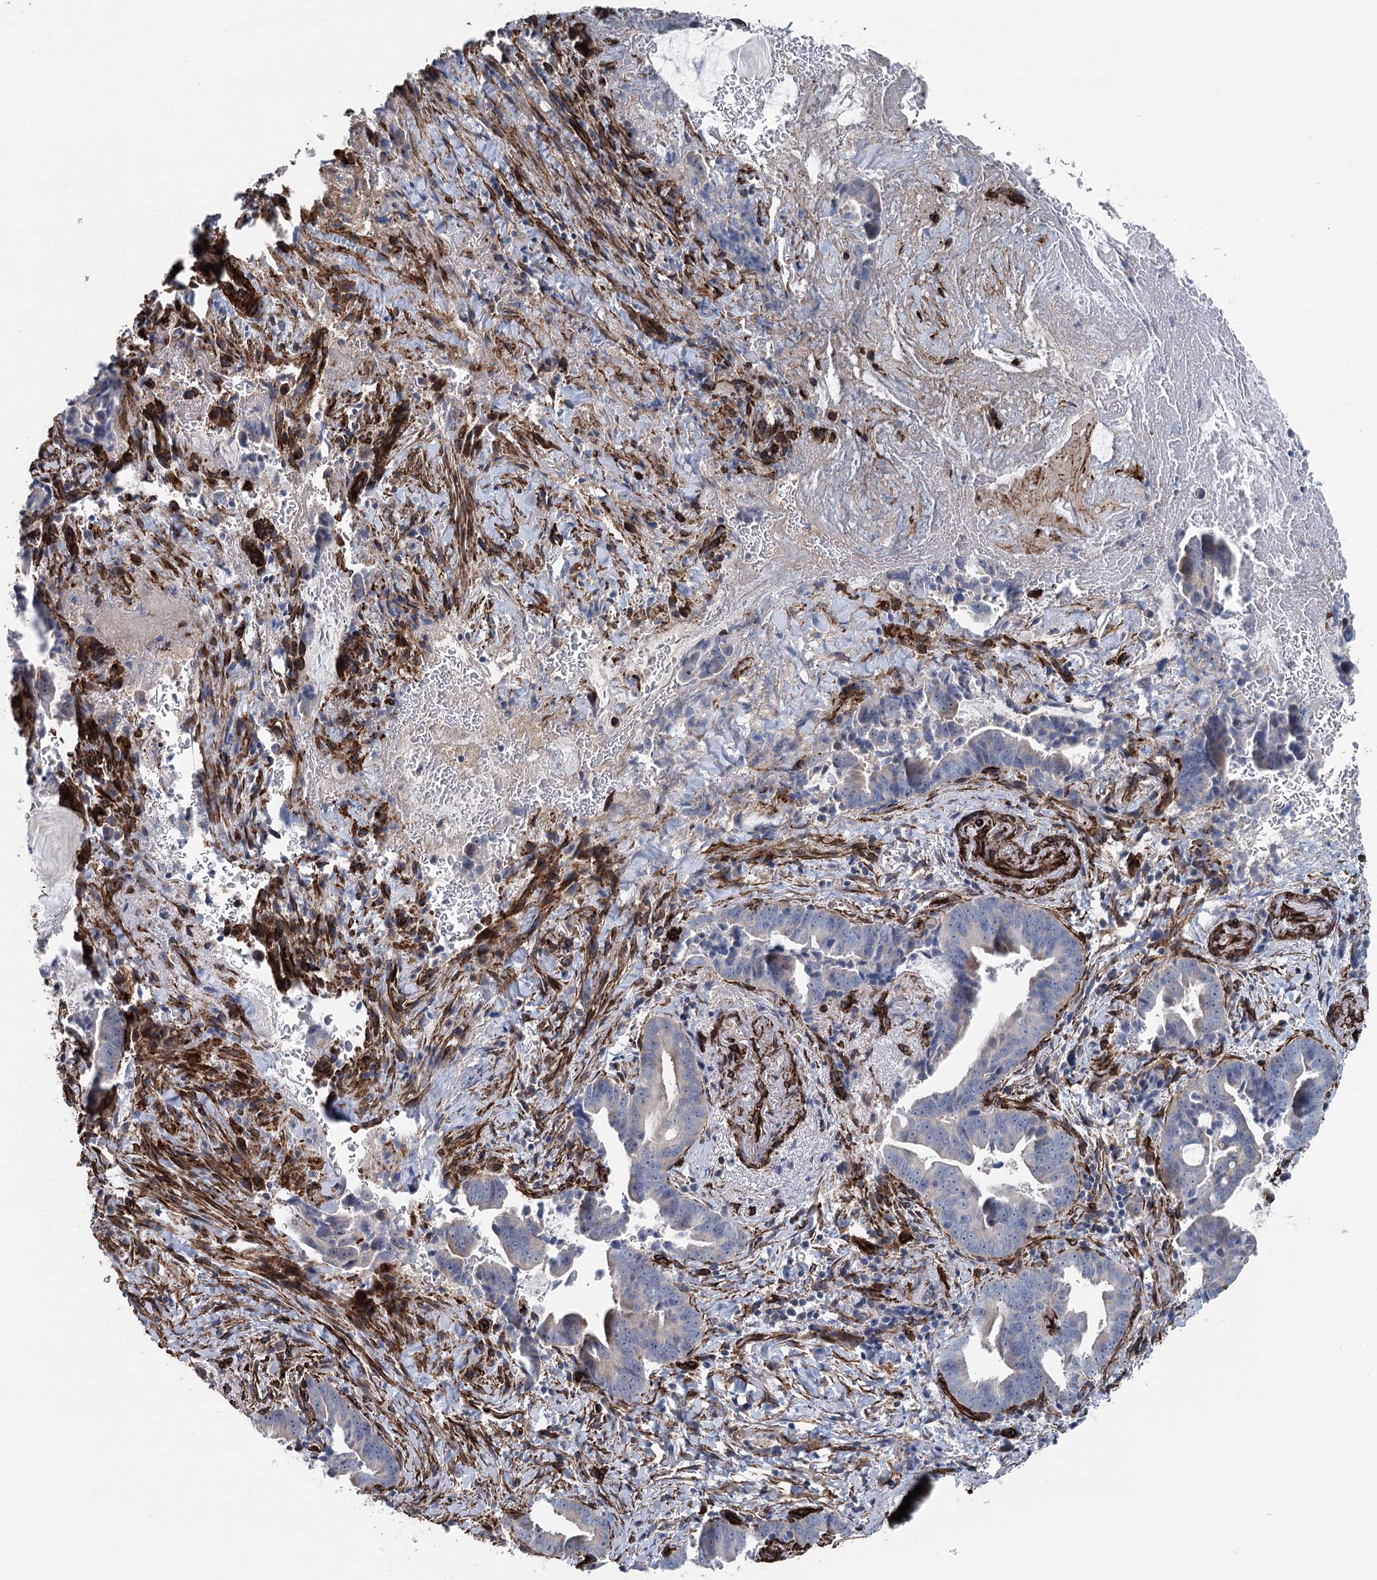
{"staining": {"intensity": "negative", "quantity": "none", "location": "none"}, "tissue": "pancreatic cancer", "cell_type": "Tumor cells", "image_type": "cancer", "snomed": [{"axis": "morphology", "description": "Adenocarcinoma, NOS"}, {"axis": "topography", "description": "Pancreas"}], "caption": "IHC image of neoplastic tissue: pancreatic adenocarcinoma stained with DAB (3,3'-diaminobenzidine) shows no significant protein positivity in tumor cells. (DAB (3,3'-diaminobenzidine) immunohistochemistry (IHC) visualized using brightfield microscopy, high magnification).", "gene": "IQSEC1", "patient": {"sex": "female", "age": 63}}